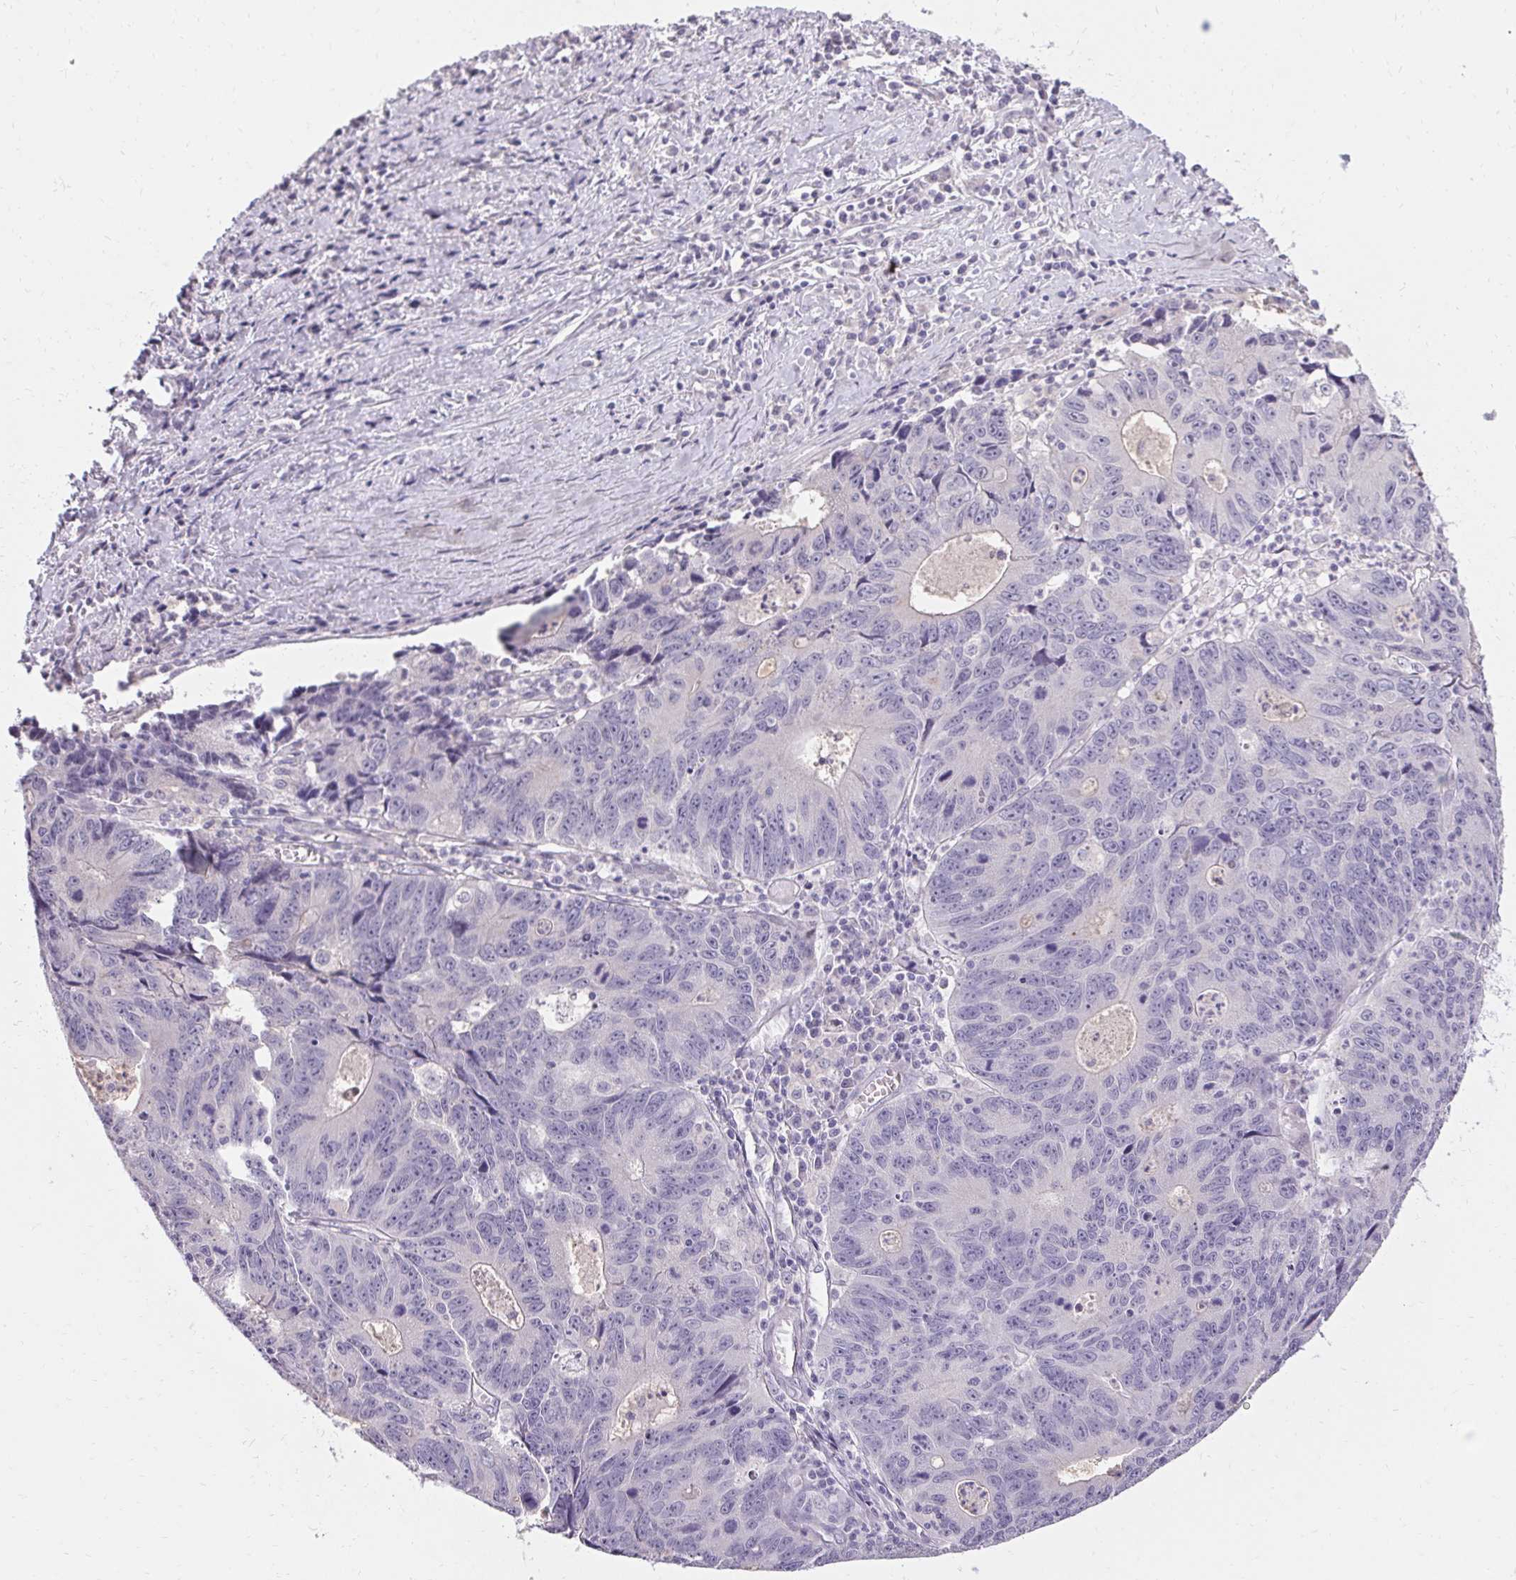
{"staining": {"intensity": "negative", "quantity": "none", "location": "none"}, "tissue": "liver cancer", "cell_type": "Tumor cells", "image_type": "cancer", "snomed": [{"axis": "morphology", "description": "Cholangiocarcinoma"}, {"axis": "topography", "description": "Liver"}], "caption": "Tumor cells show no significant protein expression in liver cancer (cholangiocarcinoma).", "gene": "HSD17B3", "patient": {"sex": "male", "age": 65}}